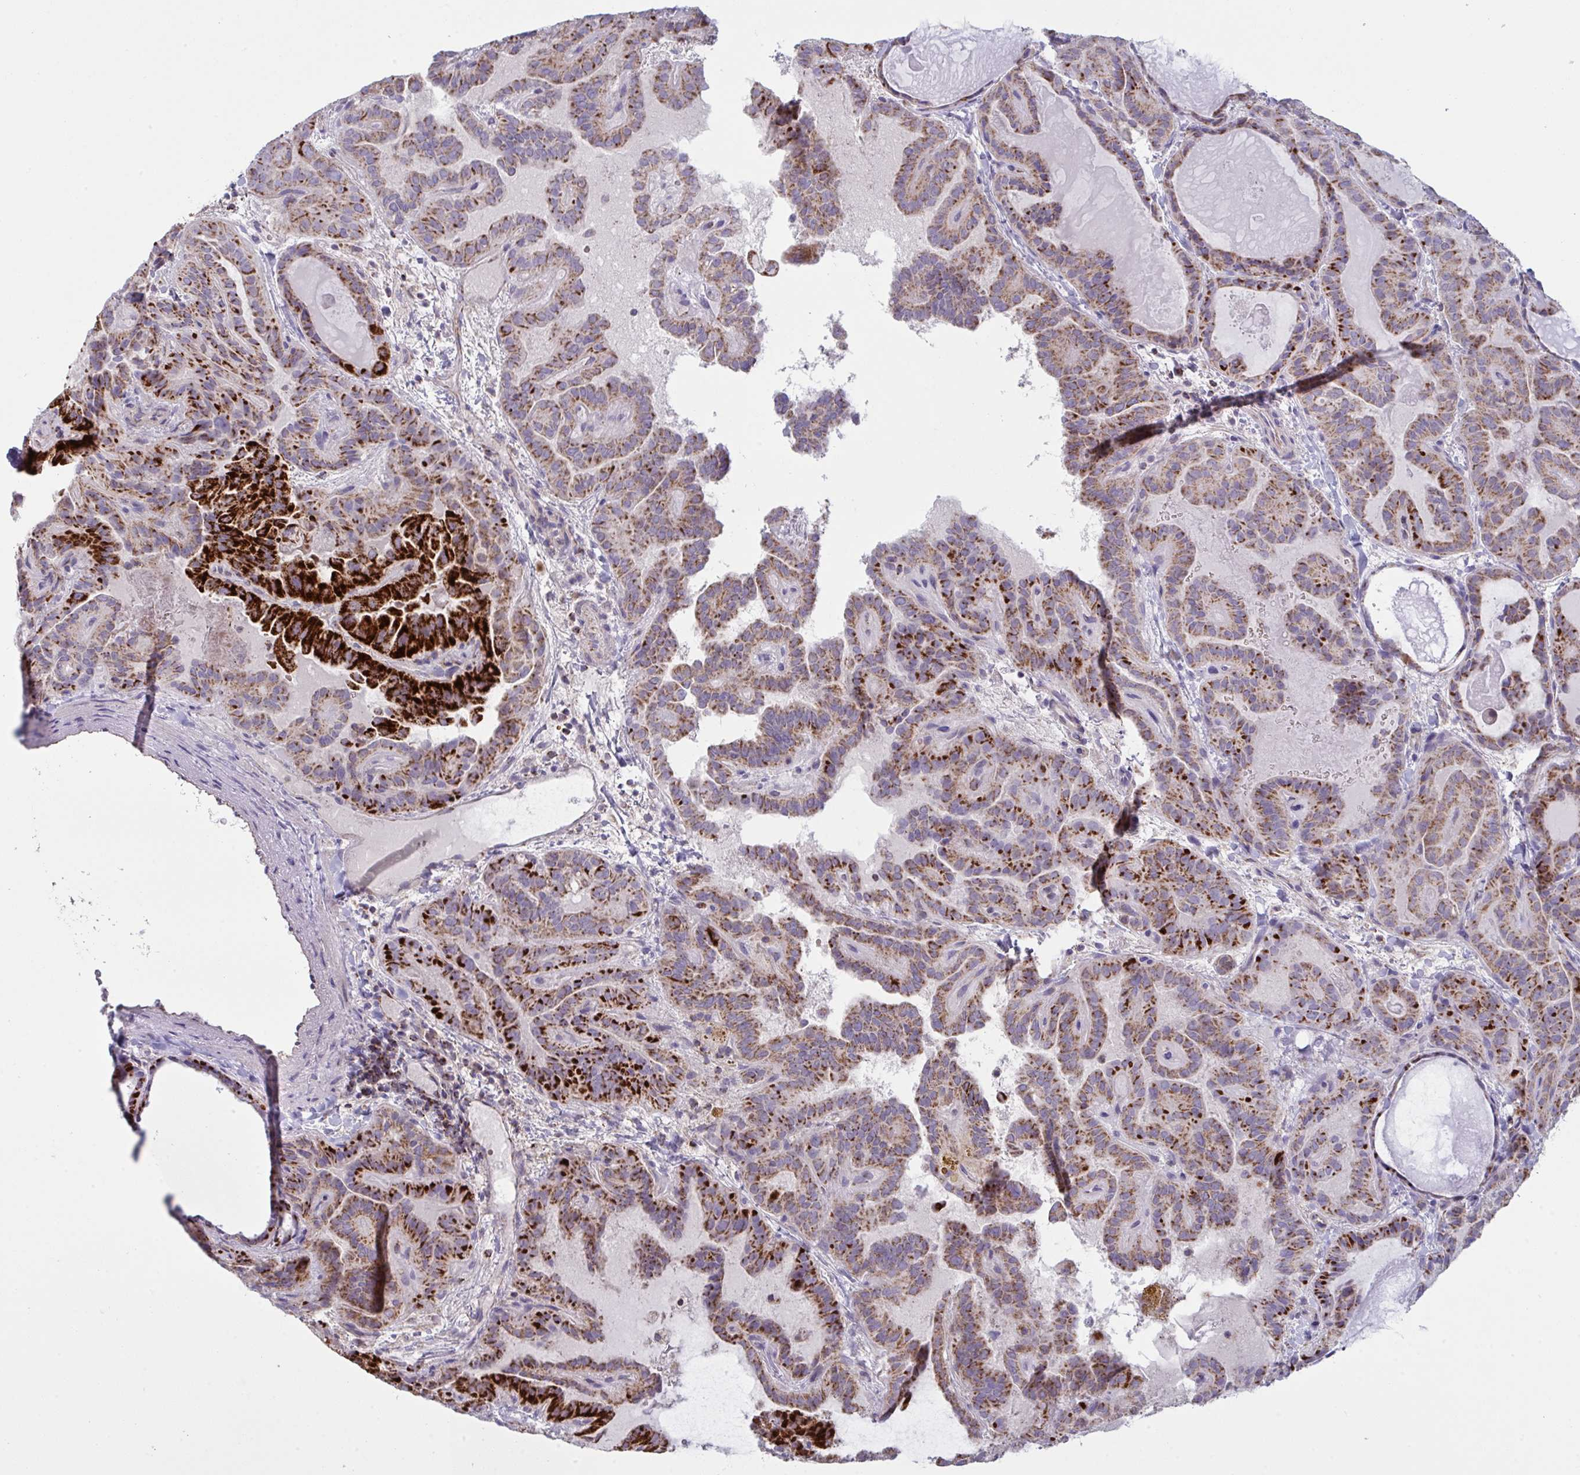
{"staining": {"intensity": "strong", "quantity": ">75%", "location": "cytoplasmic/membranous"}, "tissue": "thyroid cancer", "cell_type": "Tumor cells", "image_type": "cancer", "snomed": [{"axis": "morphology", "description": "Papillary adenocarcinoma, NOS"}, {"axis": "topography", "description": "Thyroid gland"}], "caption": "IHC (DAB (3,3'-diaminobenzidine)) staining of human thyroid papillary adenocarcinoma shows strong cytoplasmic/membranous protein expression in about >75% of tumor cells.", "gene": "MICOS10", "patient": {"sex": "female", "age": 46}}